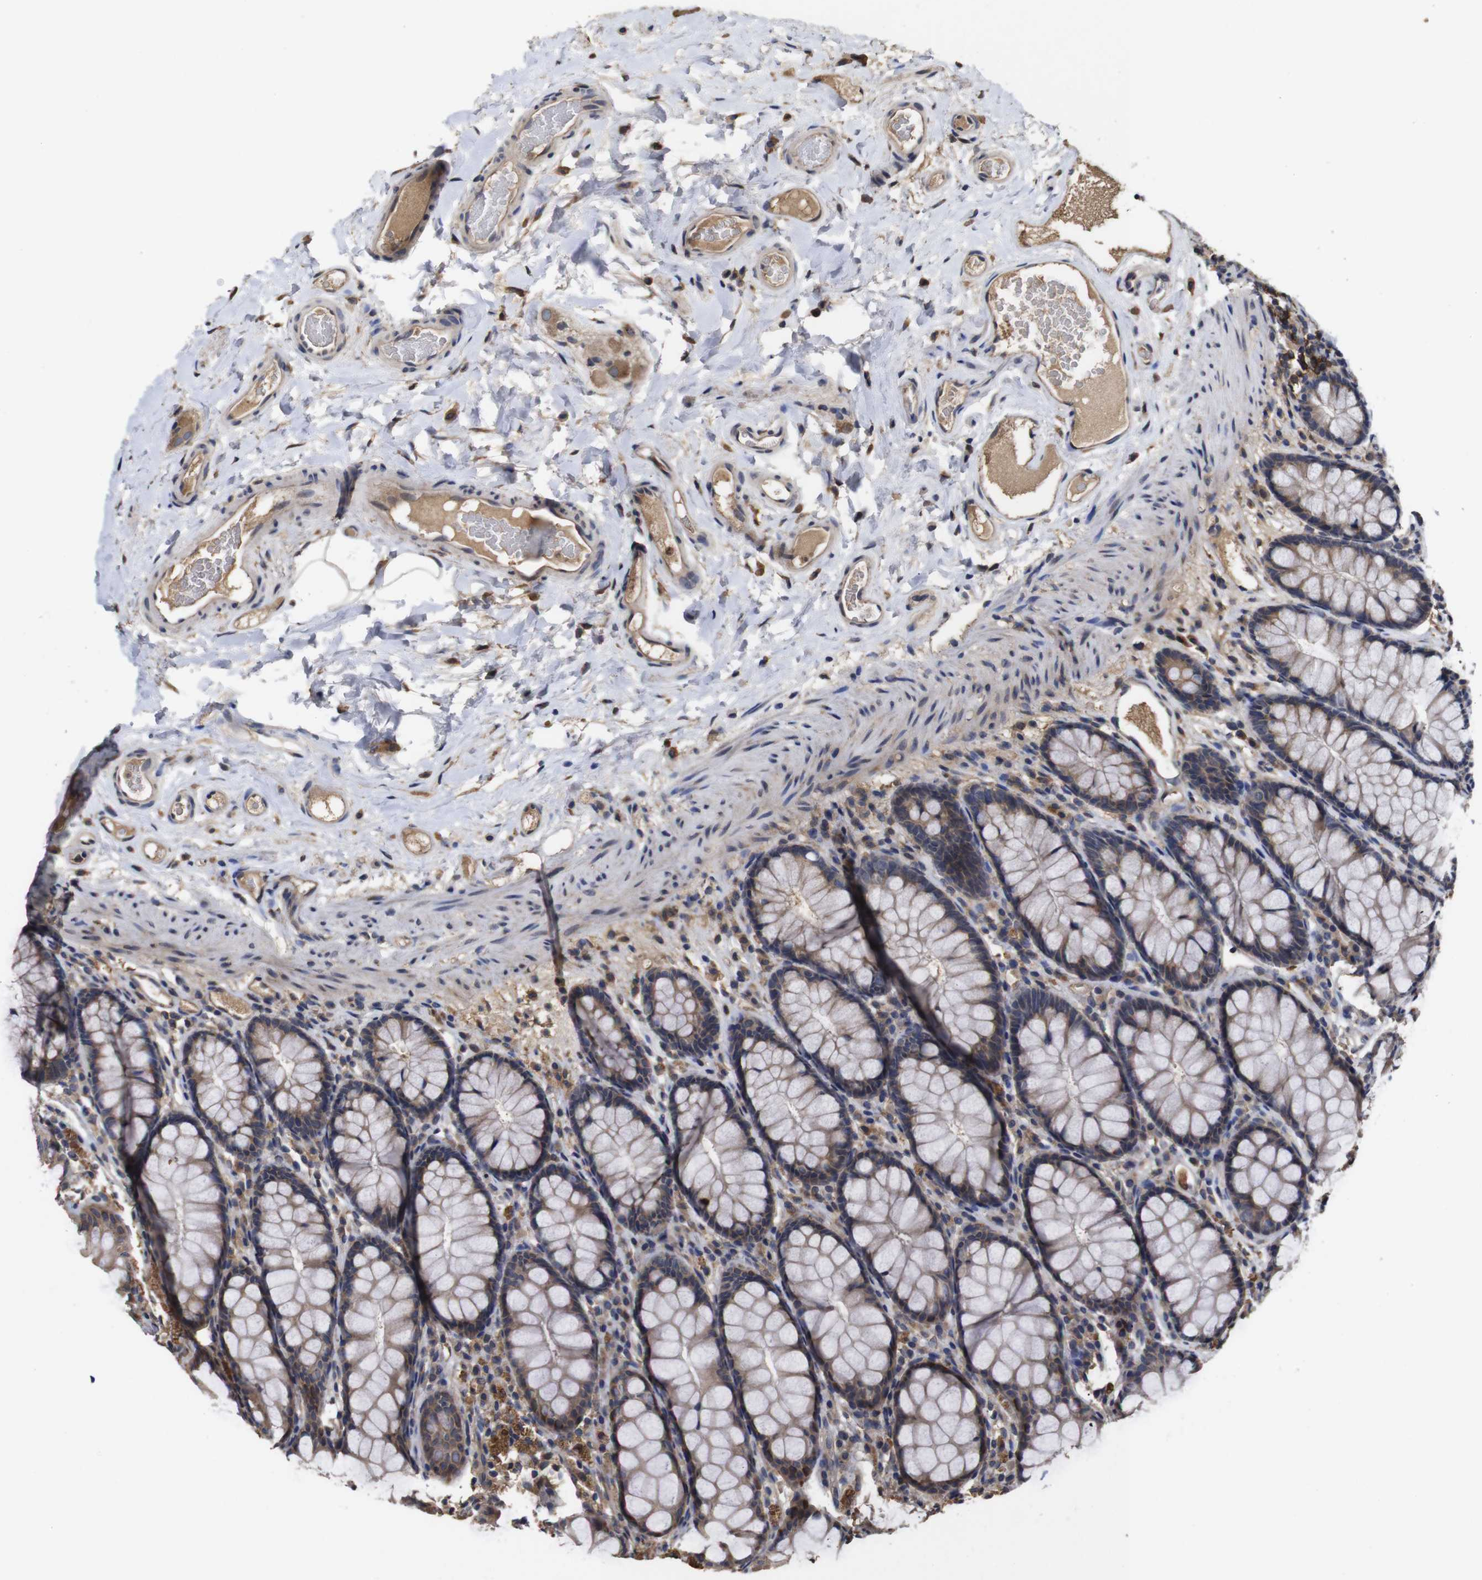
{"staining": {"intensity": "weak", "quantity": ">75%", "location": "cytoplasmic/membranous"}, "tissue": "colon", "cell_type": "Endothelial cells", "image_type": "normal", "snomed": [{"axis": "morphology", "description": "Normal tissue, NOS"}, {"axis": "topography", "description": "Colon"}], "caption": "Colon stained with immunohistochemistry reveals weak cytoplasmic/membranous staining in about >75% of endothelial cells. The staining is performed using DAB (3,3'-diaminobenzidine) brown chromogen to label protein expression. The nuclei are counter-stained blue using hematoxylin.", "gene": "ARHGAP24", "patient": {"sex": "female", "age": 55}}